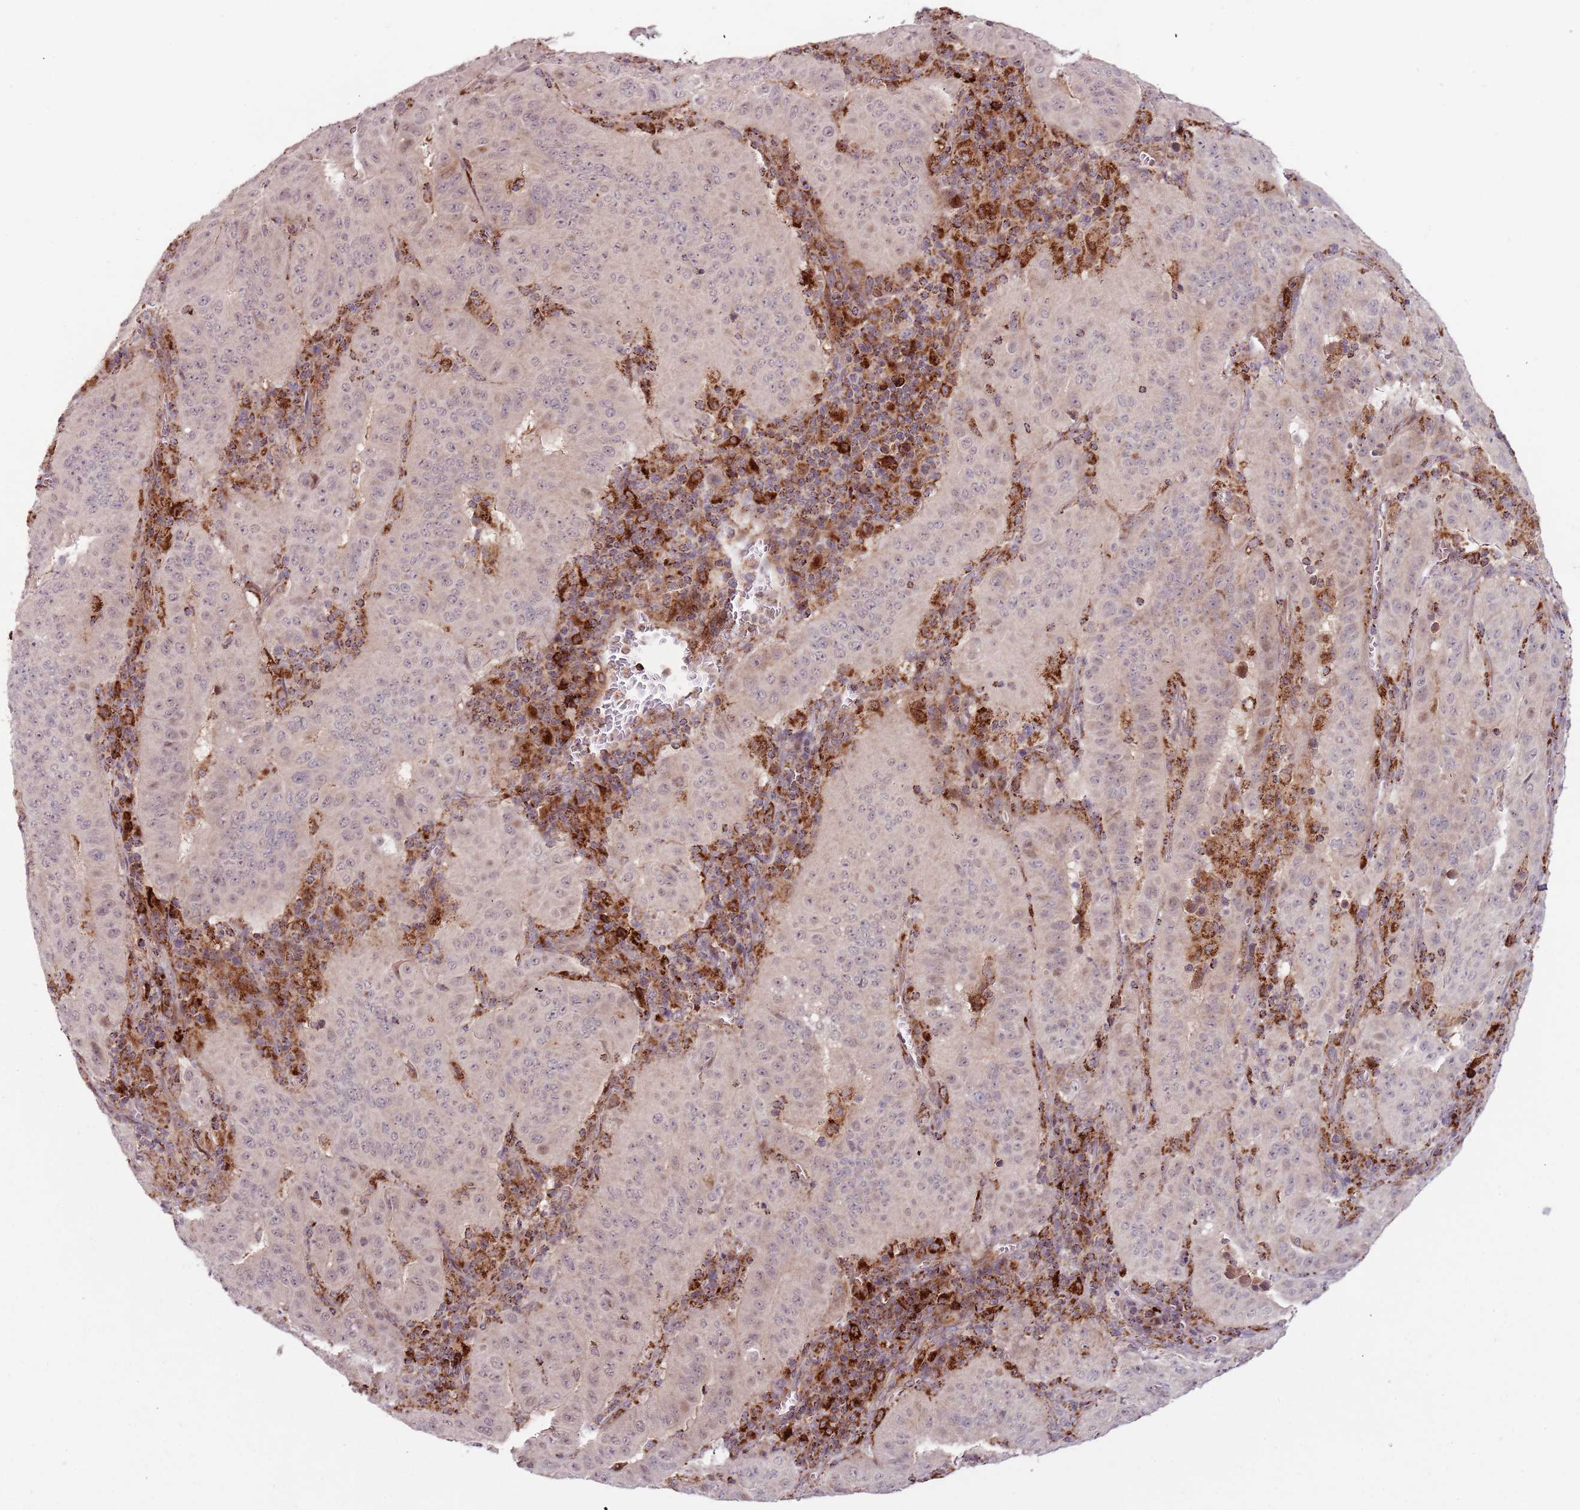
{"staining": {"intensity": "negative", "quantity": "none", "location": "none"}, "tissue": "pancreatic cancer", "cell_type": "Tumor cells", "image_type": "cancer", "snomed": [{"axis": "morphology", "description": "Adenocarcinoma, NOS"}, {"axis": "topography", "description": "Pancreas"}], "caption": "Immunohistochemical staining of pancreatic cancer reveals no significant expression in tumor cells.", "gene": "ULK3", "patient": {"sex": "male", "age": 63}}